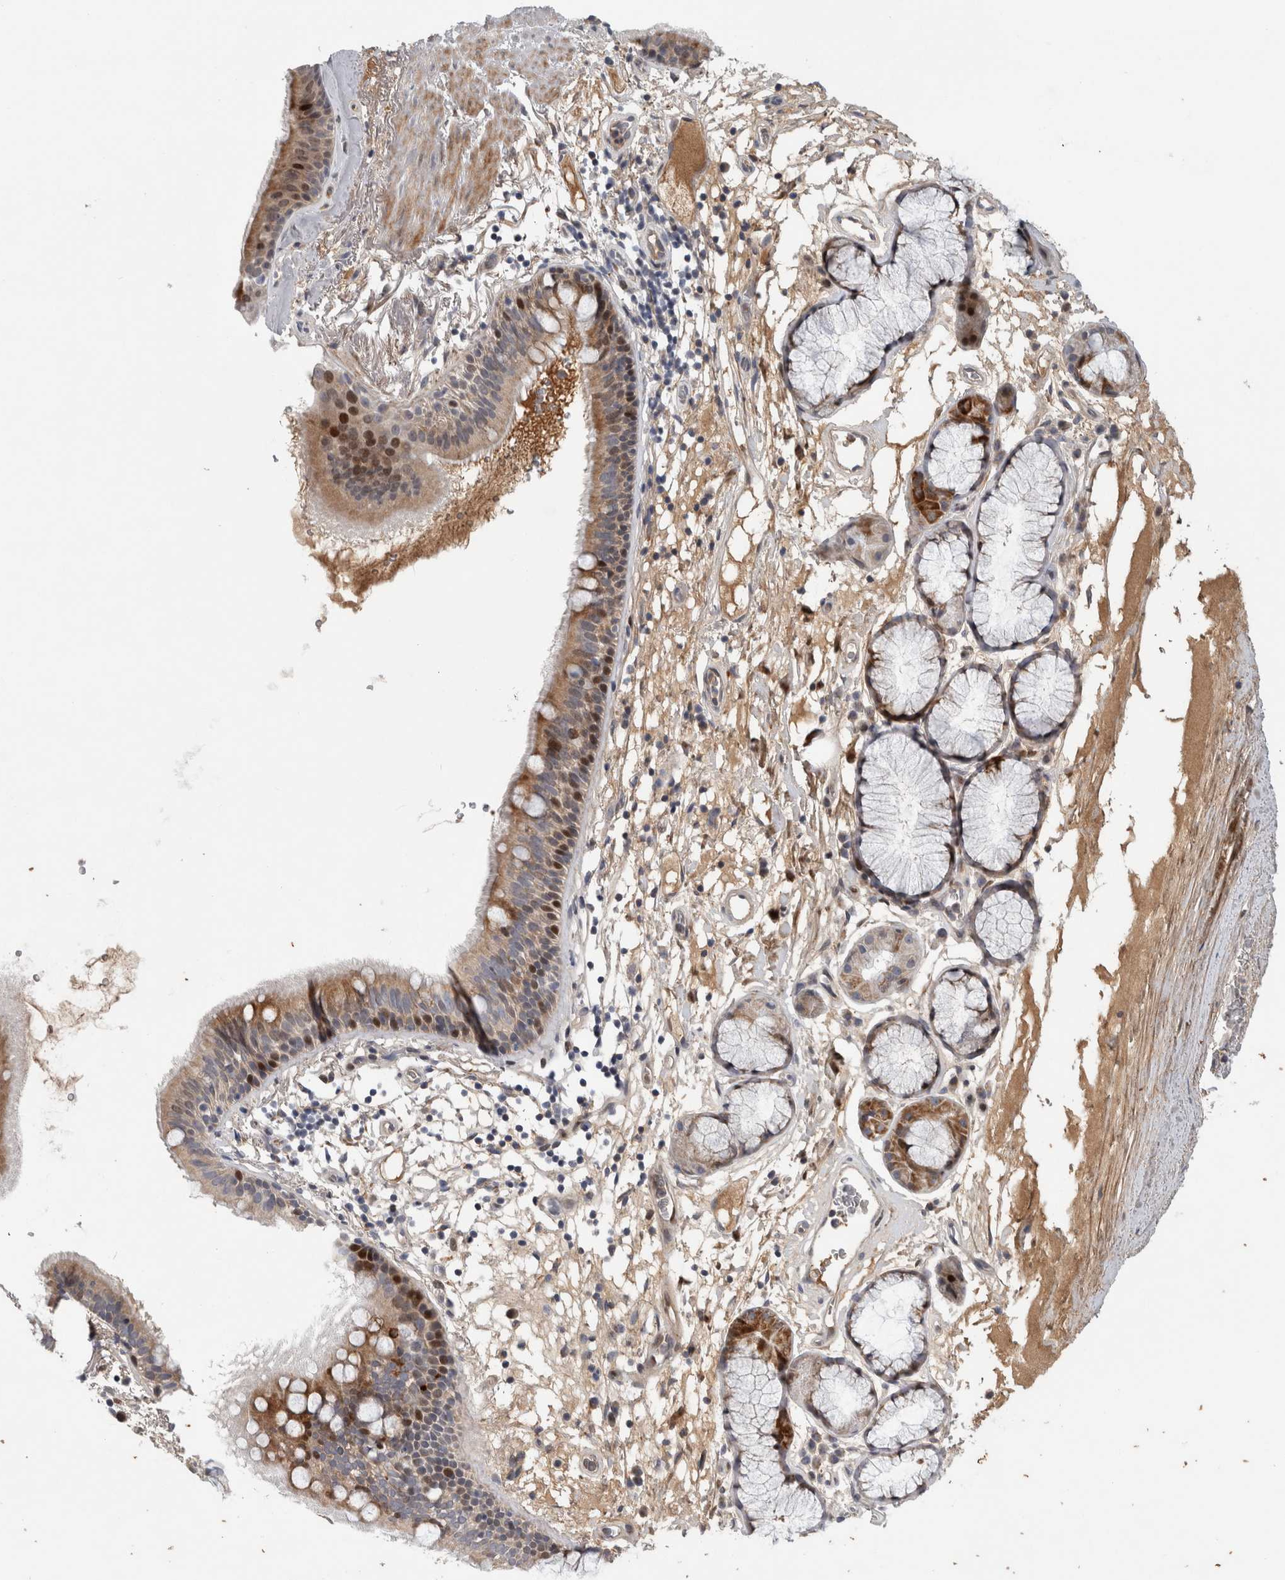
{"staining": {"intensity": "moderate", "quantity": ">75%", "location": "cytoplasmic/membranous,nuclear"}, "tissue": "bronchus", "cell_type": "Respiratory epithelial cells", "image_type": "normal", "snomed": [{"axis": "morphology", "description": "Normal tissue, NOS"}, {"axis": "topography", "description": "Cartilage tissue"}], "caption": "This micrograph demonstrates IHC staining of normal bronchus, with medium moderate cytoplasmic/membranous,nuclear positivity in about >75% of respiratory epithelial cells.", "gene": "RBM48", "patient": {"sex": "female", "age": 63}}